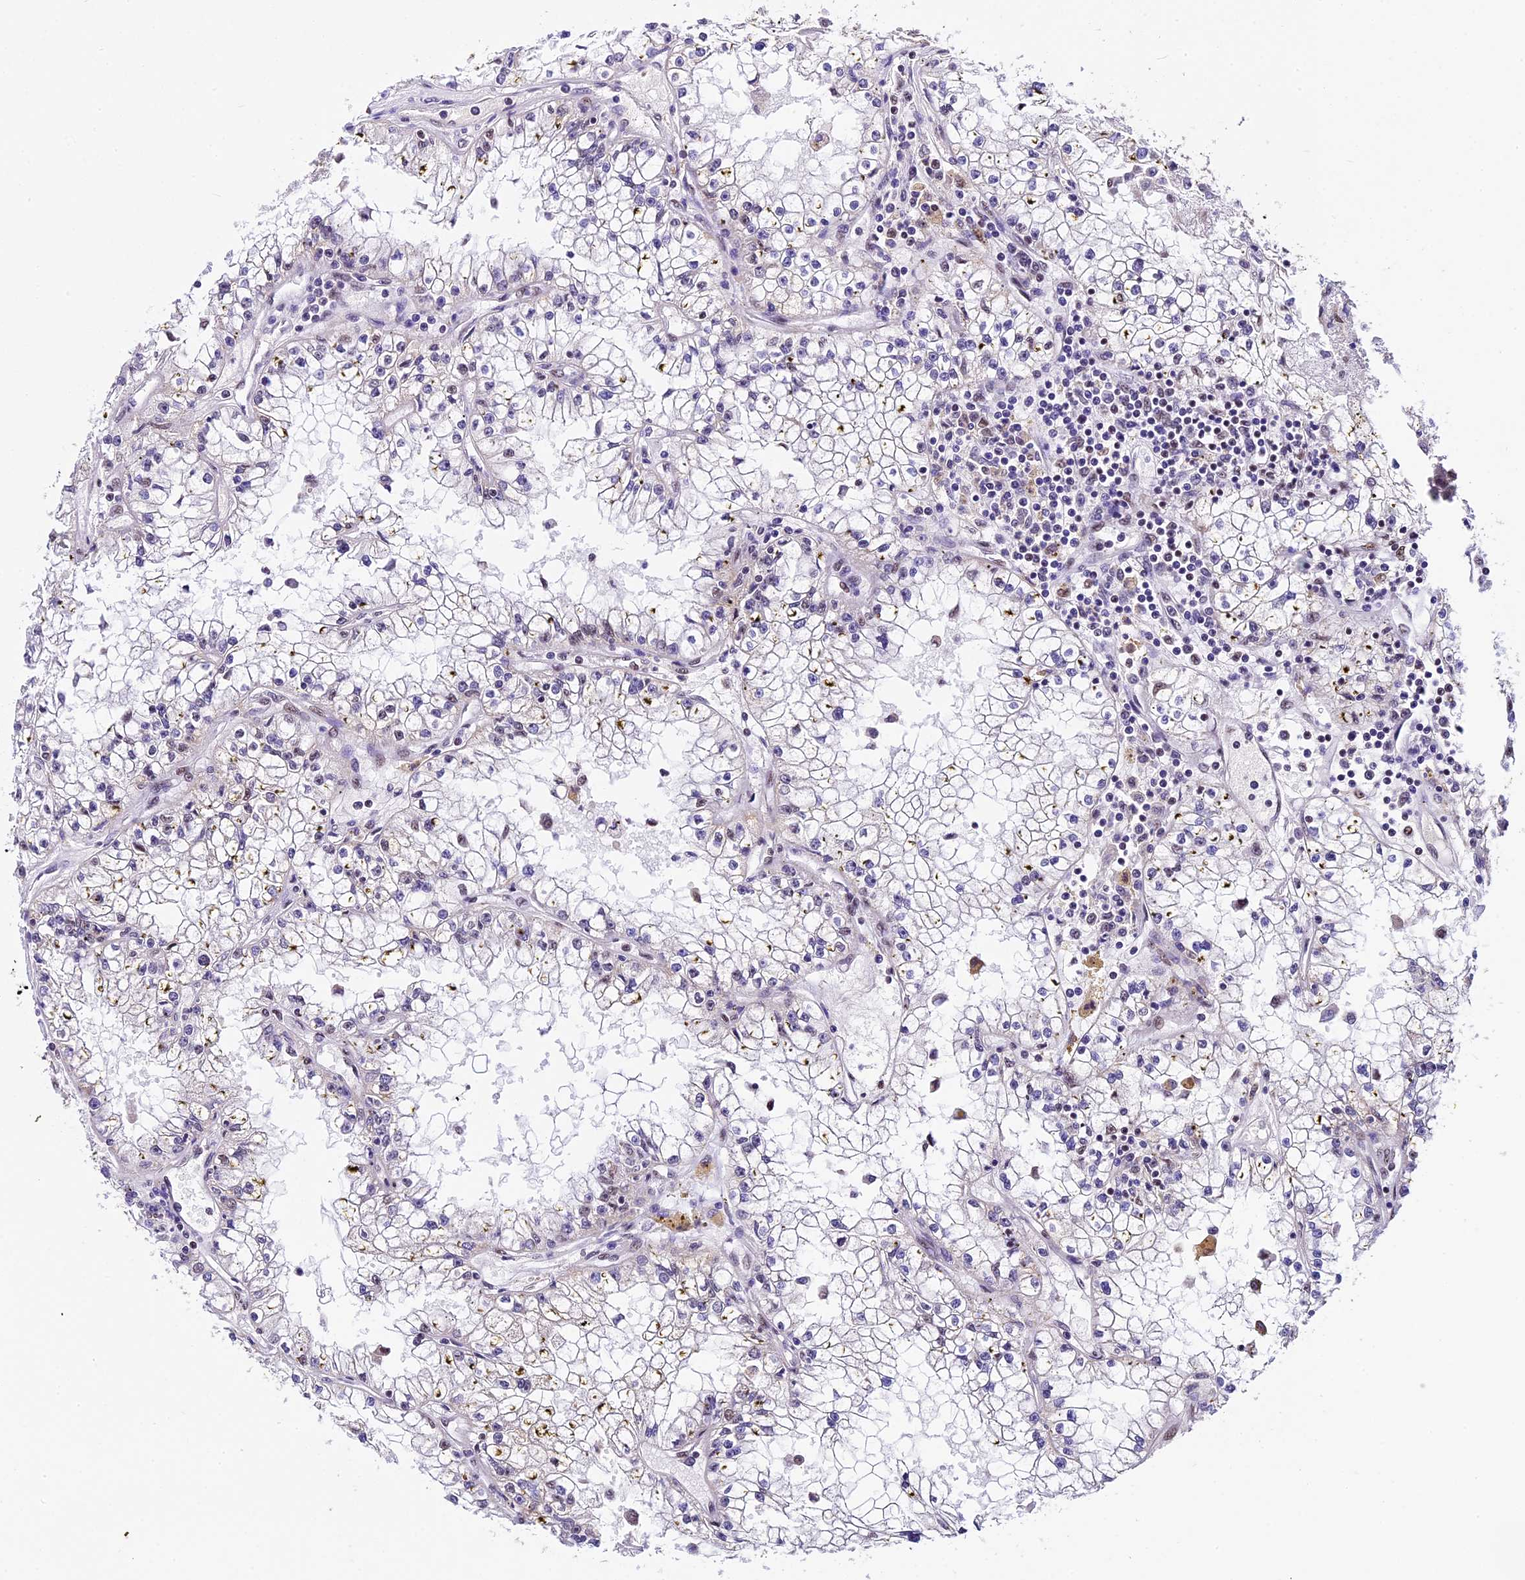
{"staining": {"intensity": "negative", "quantity": "none", "location": "none"}, "tissue": "renal cancer", "cell_type": "Tumor cells", "image_type": "cancer", "snomed": [{"axis": "morphology", "description": "Adenocarcinoma, NOS"}, {"axis": "topography", "description": "Kidney"}], "caption": "Immunohistochemical staining of human renal adenocarcinoma exhibits no significant staining in tumor cells.", "gene": "CARS2", "patient": {"sex": "male", "age": 56}}